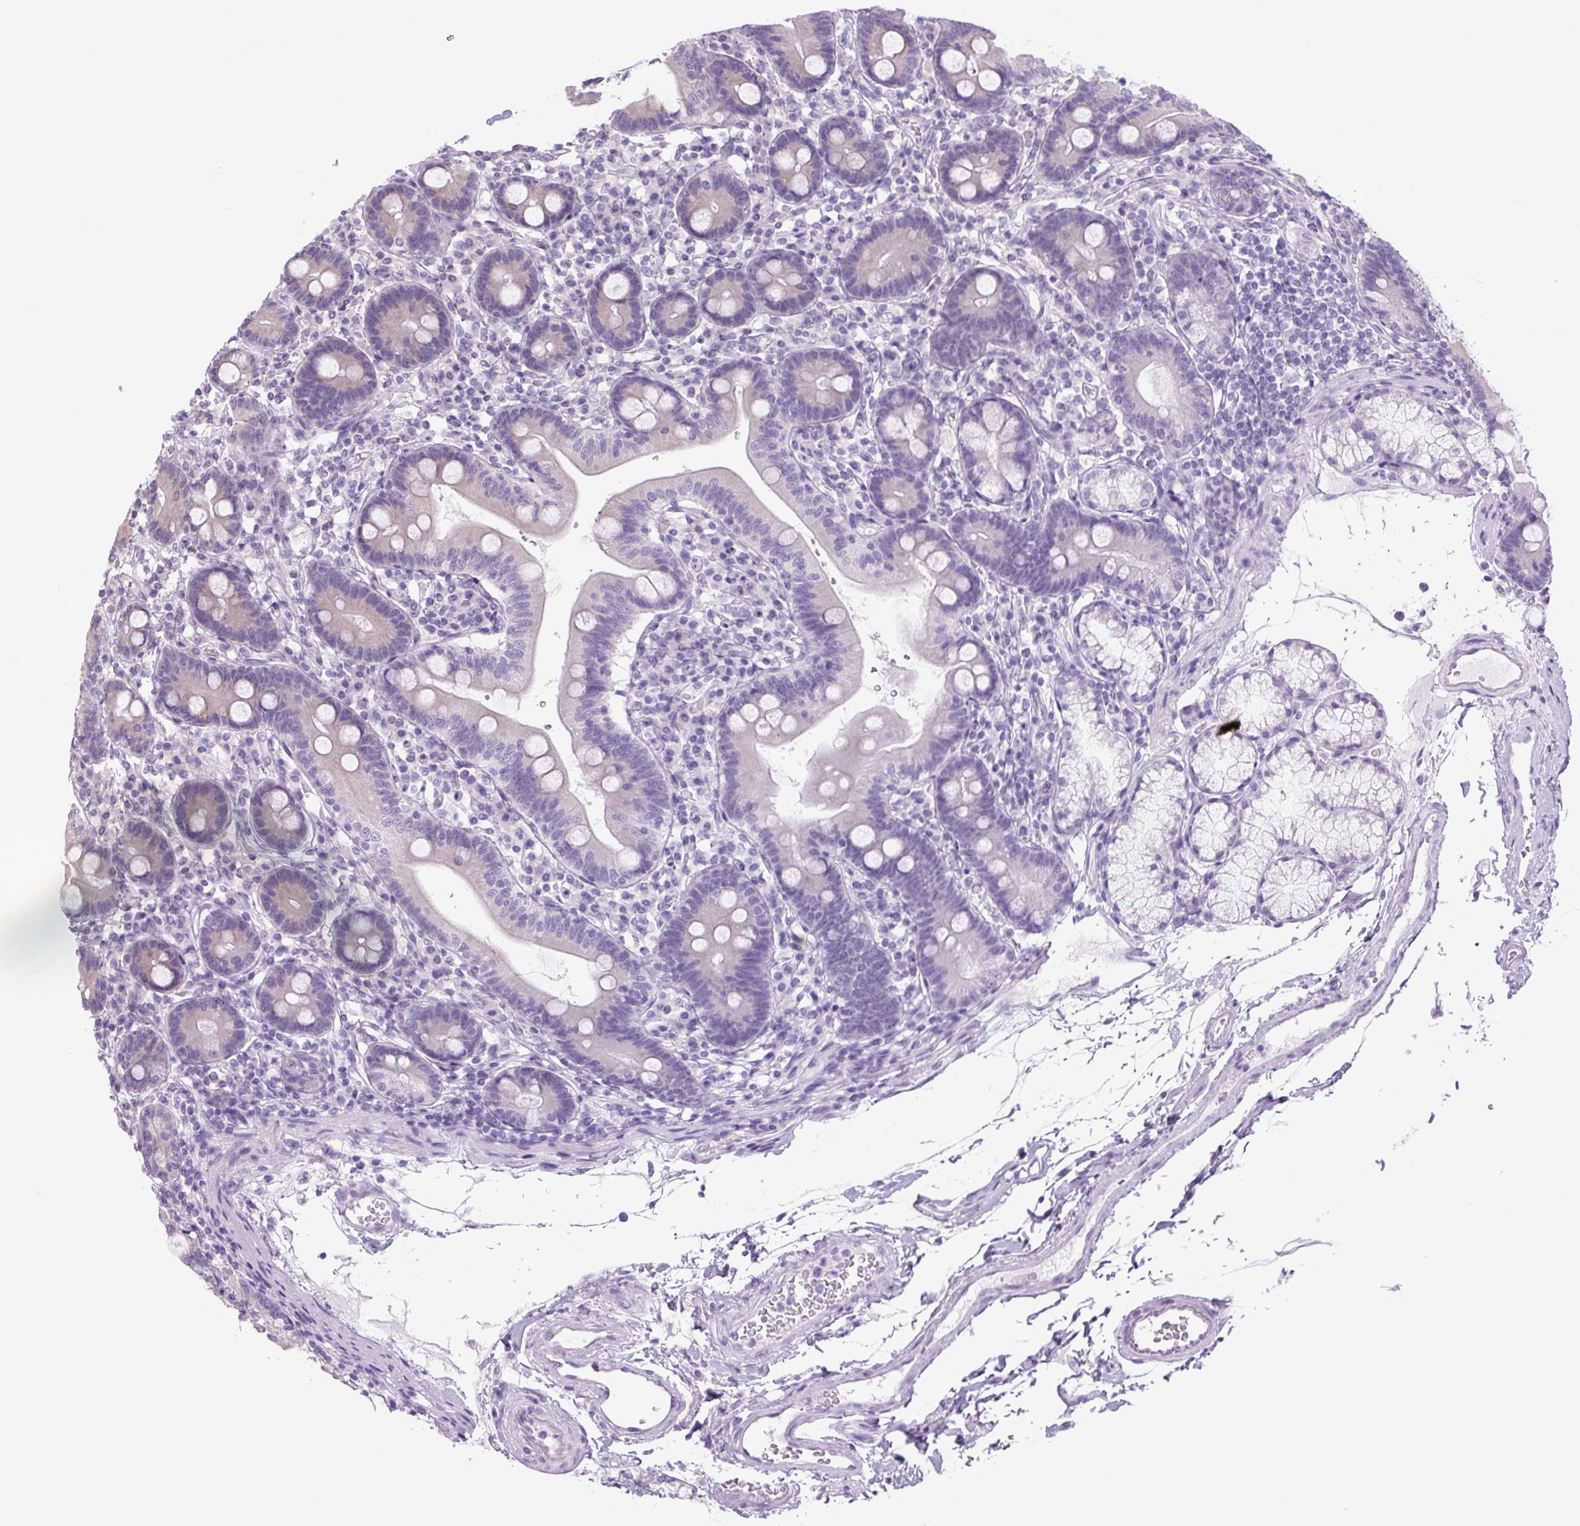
{"staining": {"intensity": "moderate", "quantity": "<25%", "location": "cytoplasmic/membranous"}, "tissue": "duodenum", "cell_type": "Glandular cells", "image_type": "normal", "snomed": [{"axis": "morphology", "description": "Normal tissue, NOS"}, {"axis": "topography", "description": "Duodenum"}], "caption": "Immunohistochemical staining of unremarkable human duodenum shows <25% levels of moderate cytoplasmic/membranous protein staining in approximately <25% of glandular cells.", "gene": "PLA2G4A", "patient": {"sex": "female", "age": 67}}